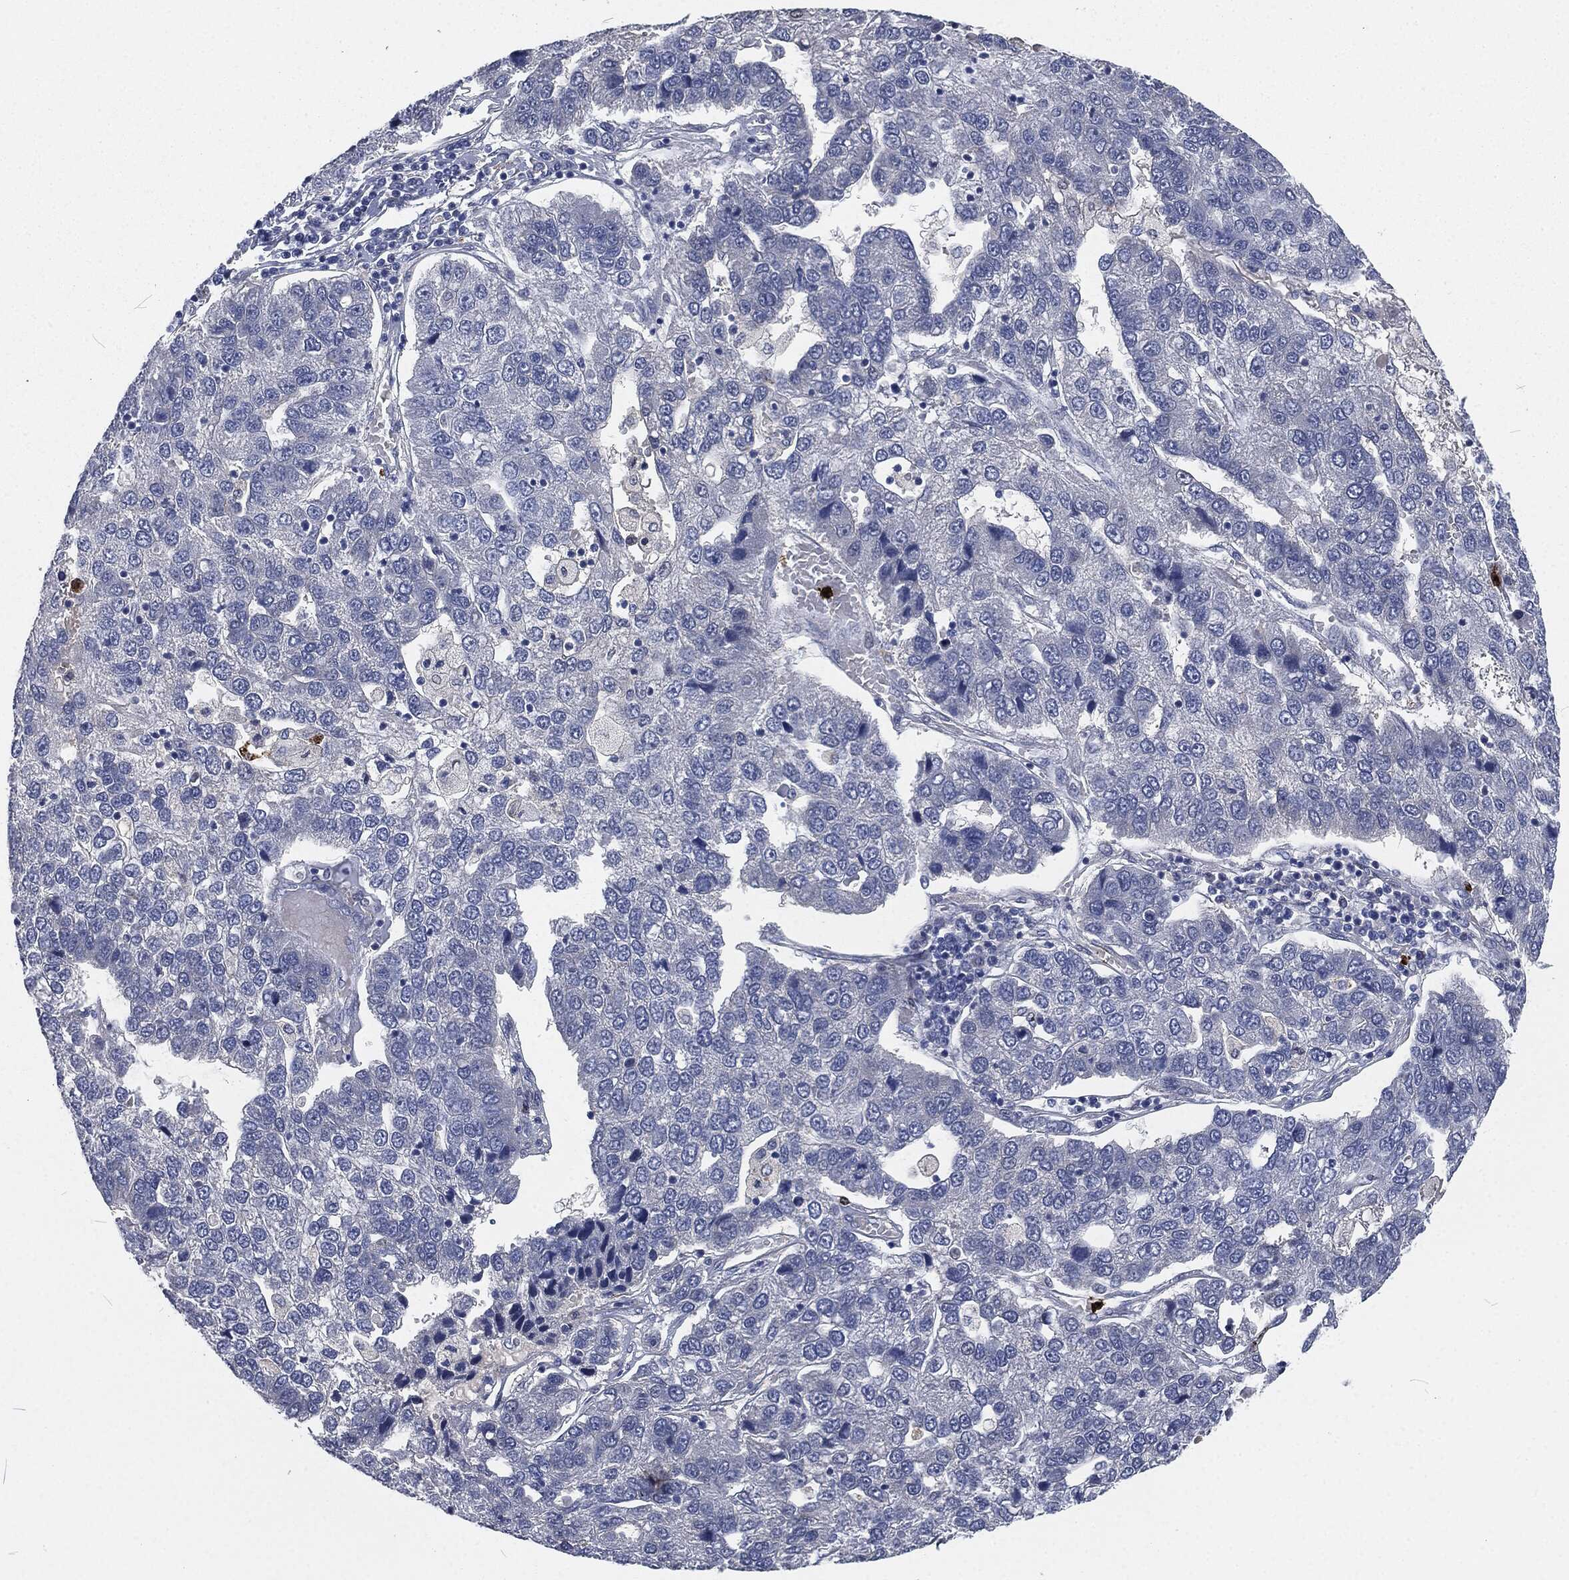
{"staining": {"intensity": "negative", "quantity": "none", "location": "none"}, "tissue": "pancreatic cancer", "cell_type": "Tumor cells", "image_type": "cancer", "snomed": [{"axis": "morphology", "description": "Adenocarcinoma, NOS"}, {"axis": "topography", "description": "Pancreas"}], "caption": "Immunohistochemistry histopathology image of pancreatic cancer stained for a protein (brown), which shows no positivity in tumor cells.", "gene": "MPO", "patient": {"sex": "female", "age": 61}}